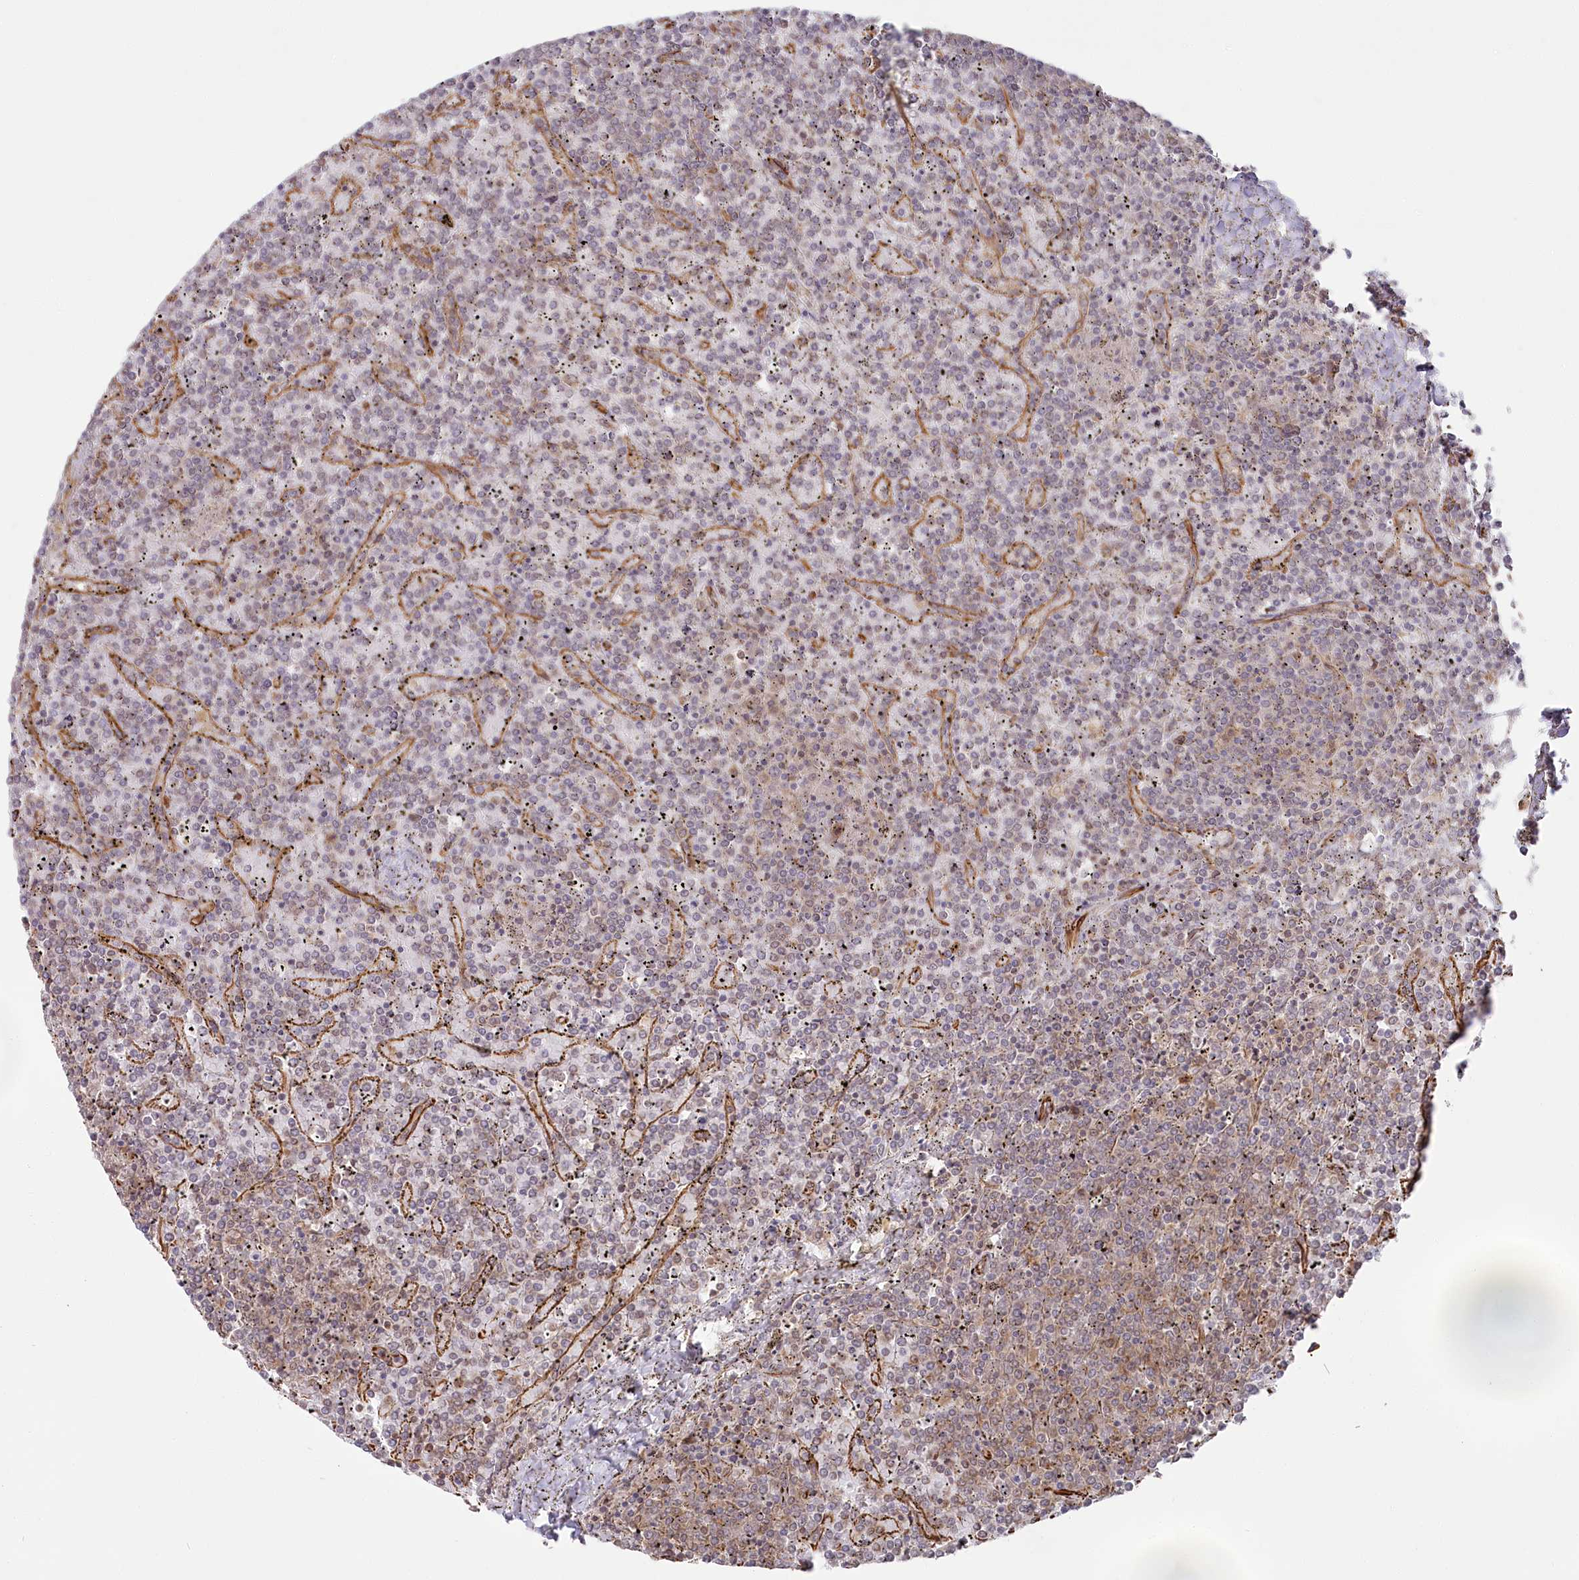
{"staining": {"intensity": "negative", "quantity": "none", "location": "none"}, "tissue": "lymphoma", "cell_type": "Tumor cells", "image_type": "cancer", "snomed": [{"axis": "morphology", "description": "Malignant lymphoma, non-Hodgkin's type, Low grade"}, {"axis": "topography", "description": "Spleen"}], "caption": "Immunohistochemistry (IHC) of malignant lymphoma, non-Hodgkin's type (low-grade) demonstrates no expression in tumor cells. (Stains: DAB (3,3'-diaminobenzidine) IHC with hematoxylin counter stain, Microscopy: brightfield microscopy at high magnification).", "gene": "TTC1", "patient": {"sex": "female", "age": 19}}